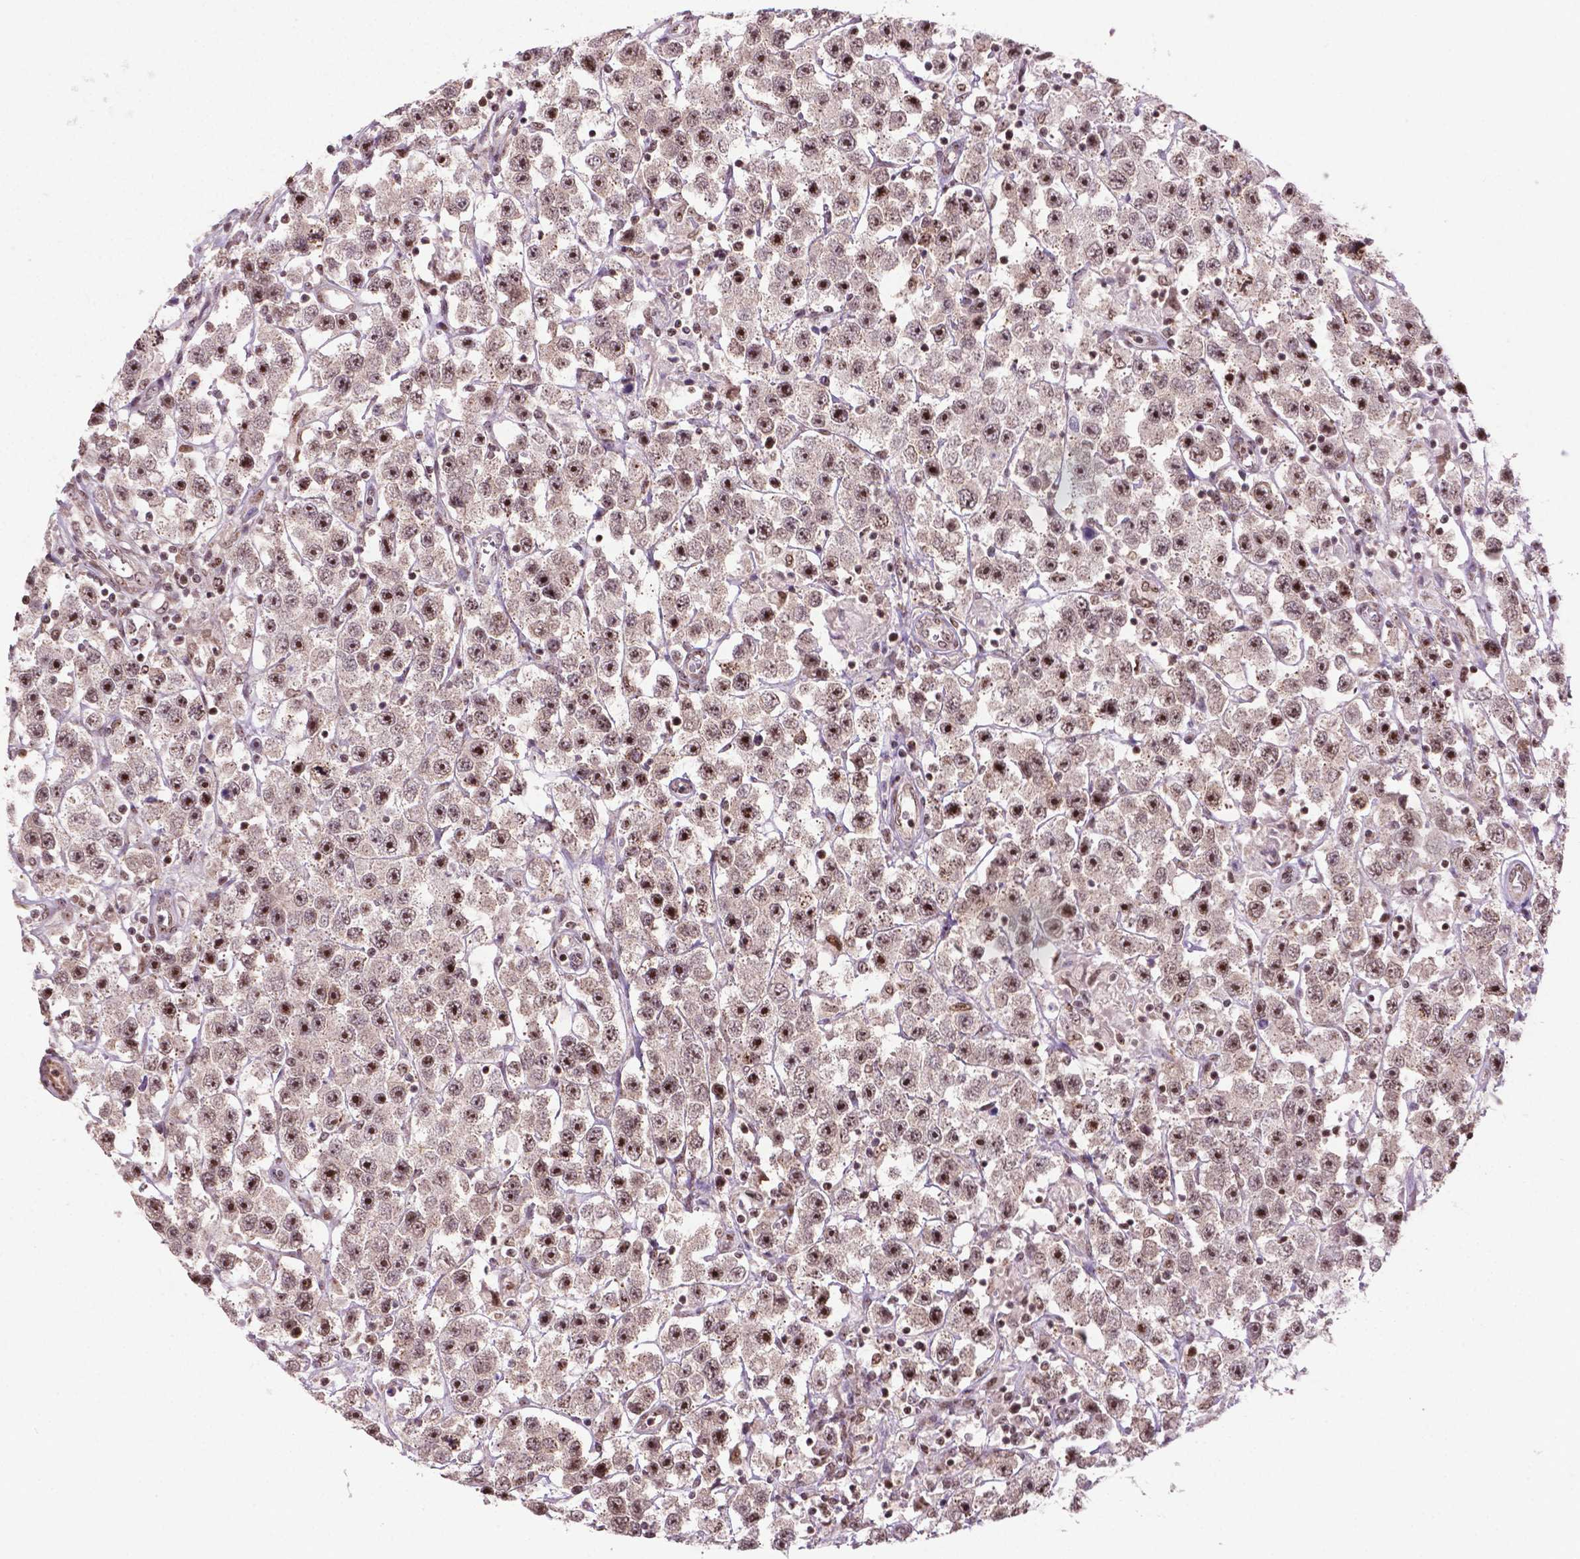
{"staining": {"intensity": "moderate", "quantity": ">75%", "location": "nuclear"}, "tissue": "testis cancer", "cell_type": "Tumor cells", "image_type": "cancer", "snomed": [{"axis": "morphology", "description": "Seminoma, NOS"}, {"axis": "topography", "description": "Testis"}], "caption": "Protein analysis of testis cancer (seminoma) tissue demonstrates moderate nuclear staining in about >75% of tumor cells.", "gene": "CSNK2A1", "patient": {"sex": "male", "age": 45}}